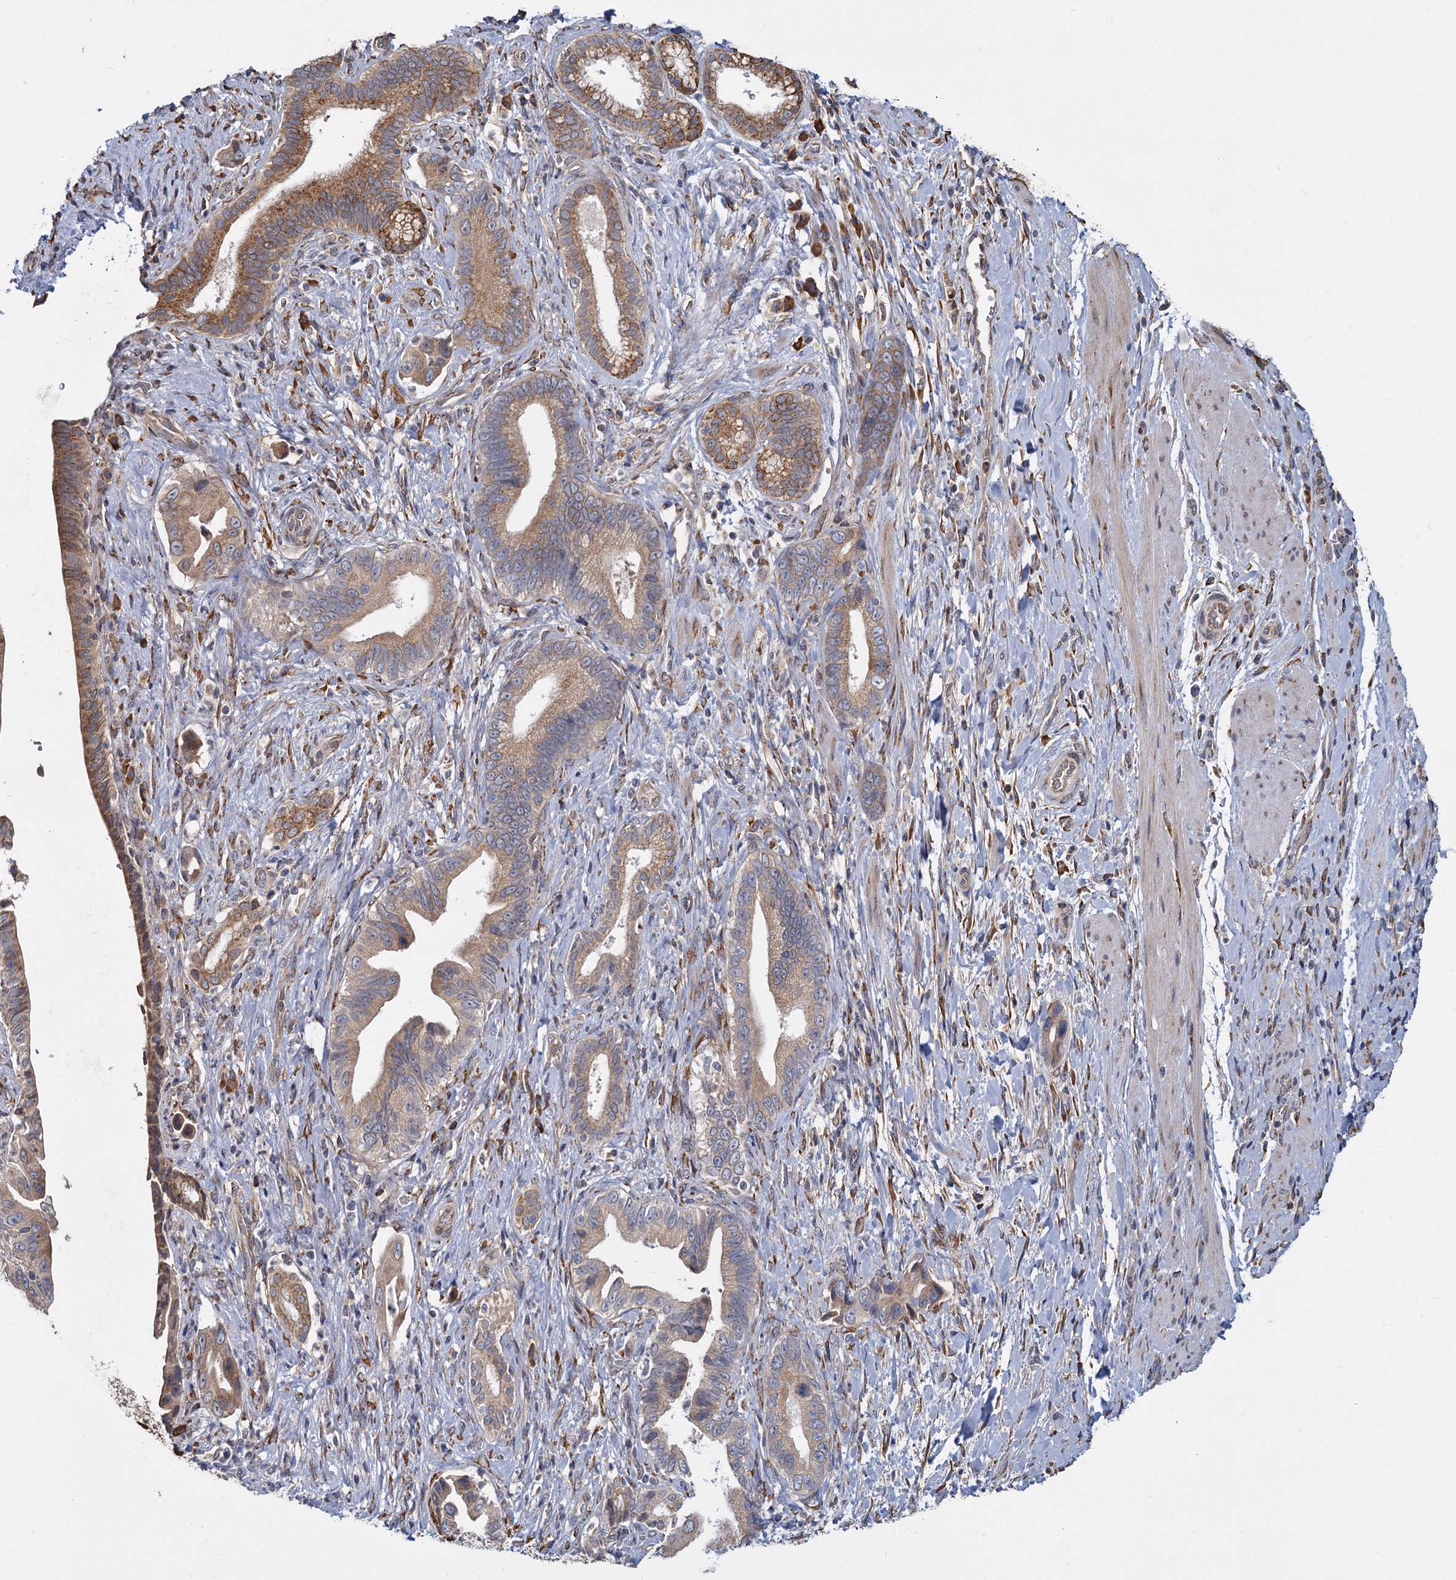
{"staining": {"intensity": "moderate", "quantity": ">75%", "location": "cytoplasmic/membranous"}, "tissue": "pancreatic cancer", "cell_type": "Tumor cells", "image_type": "cancer", "snomed": [{"axis": "morphology", "description": "Adenocarcinoma, NOS"}, {"axis": "topography", "description": "Pancreas"}], "caption": "Protein expression analysis of pancreatic cancer (adenocarcinoma) shows moderate cytoplasmic/membranous expression in about >75% of tumor cells.", "gene": "LRRC51", "patient": {"sex": "female", "age": 55}}